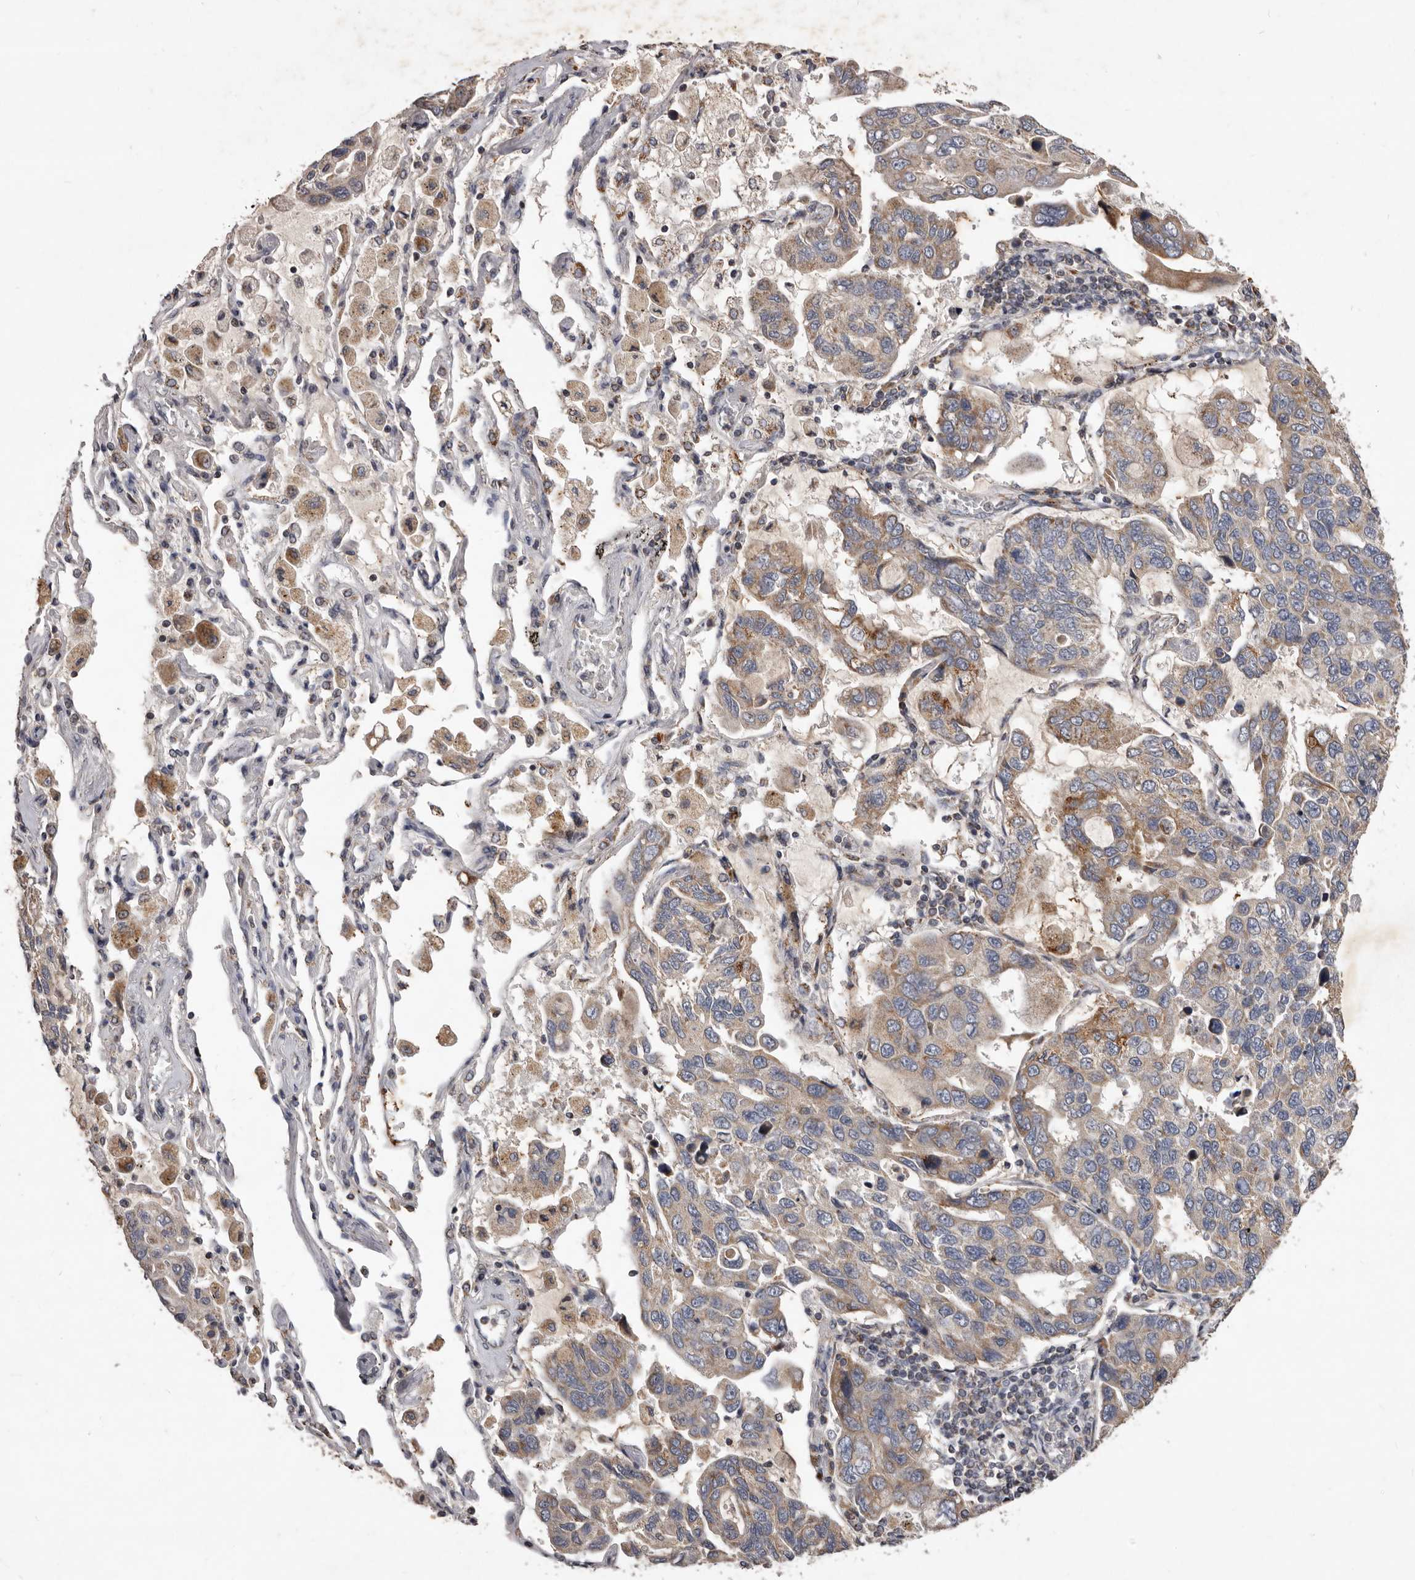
{"staining": {"intensity": "moderate", "quantity": "<25%", "location": "cytoplasmic/membranous"}, "tissue": "lung cancer", "cell_type": "Tumor cells", "image_type": "cancer", "snomed": [{"axis": "morphology", "description": "Adenocarcinoma, NOS"}, {"axis": "topography", "description": "Lung"}], "caption": "Immunohistochemical staining of human lung cancer (adenocarcinoma) exhibits low levels of moderate cytoplasmic/membranous staining in approximately <25% of tumor cells.", "gene": "CXCL14", "patient": {"sex": "male", "age": 64}}